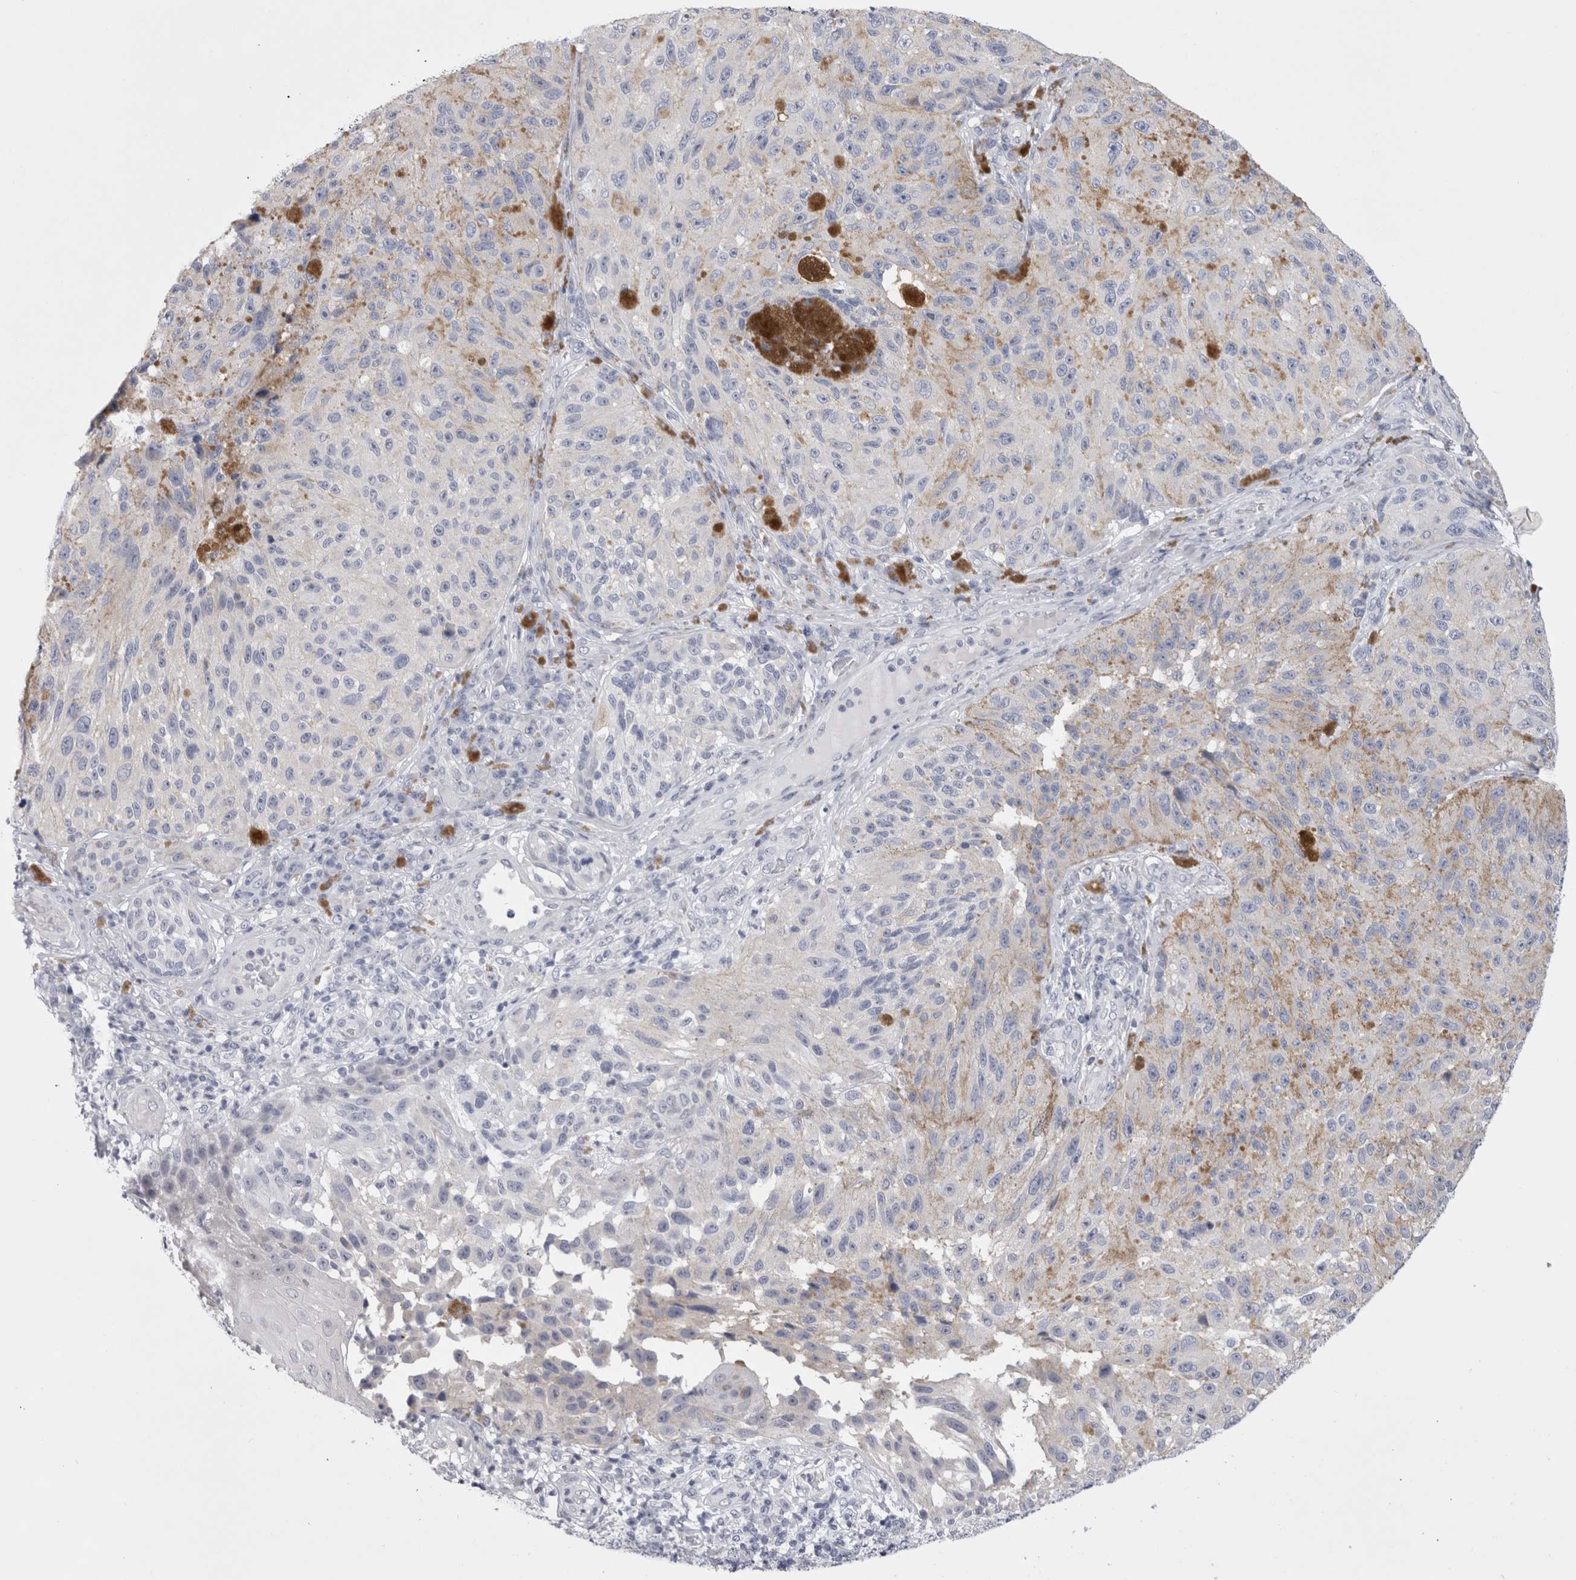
{"staining": {"intensity": "negative", "quantity": "none", "location": "none"}, "tissue": "melanoma", "cell_type": "Tumor cells", "image_type": "cancer", "snomed": [{"axis": "morphology", "description": "Malignant melanoma, NOS"}, {"axis": "topography", "description": "Skin"}], "caption": "There is no significant expression in tumor cells of malignant melanoma.", "gene": "PWP2", "patient": {"sex": "female", "age": 73}}